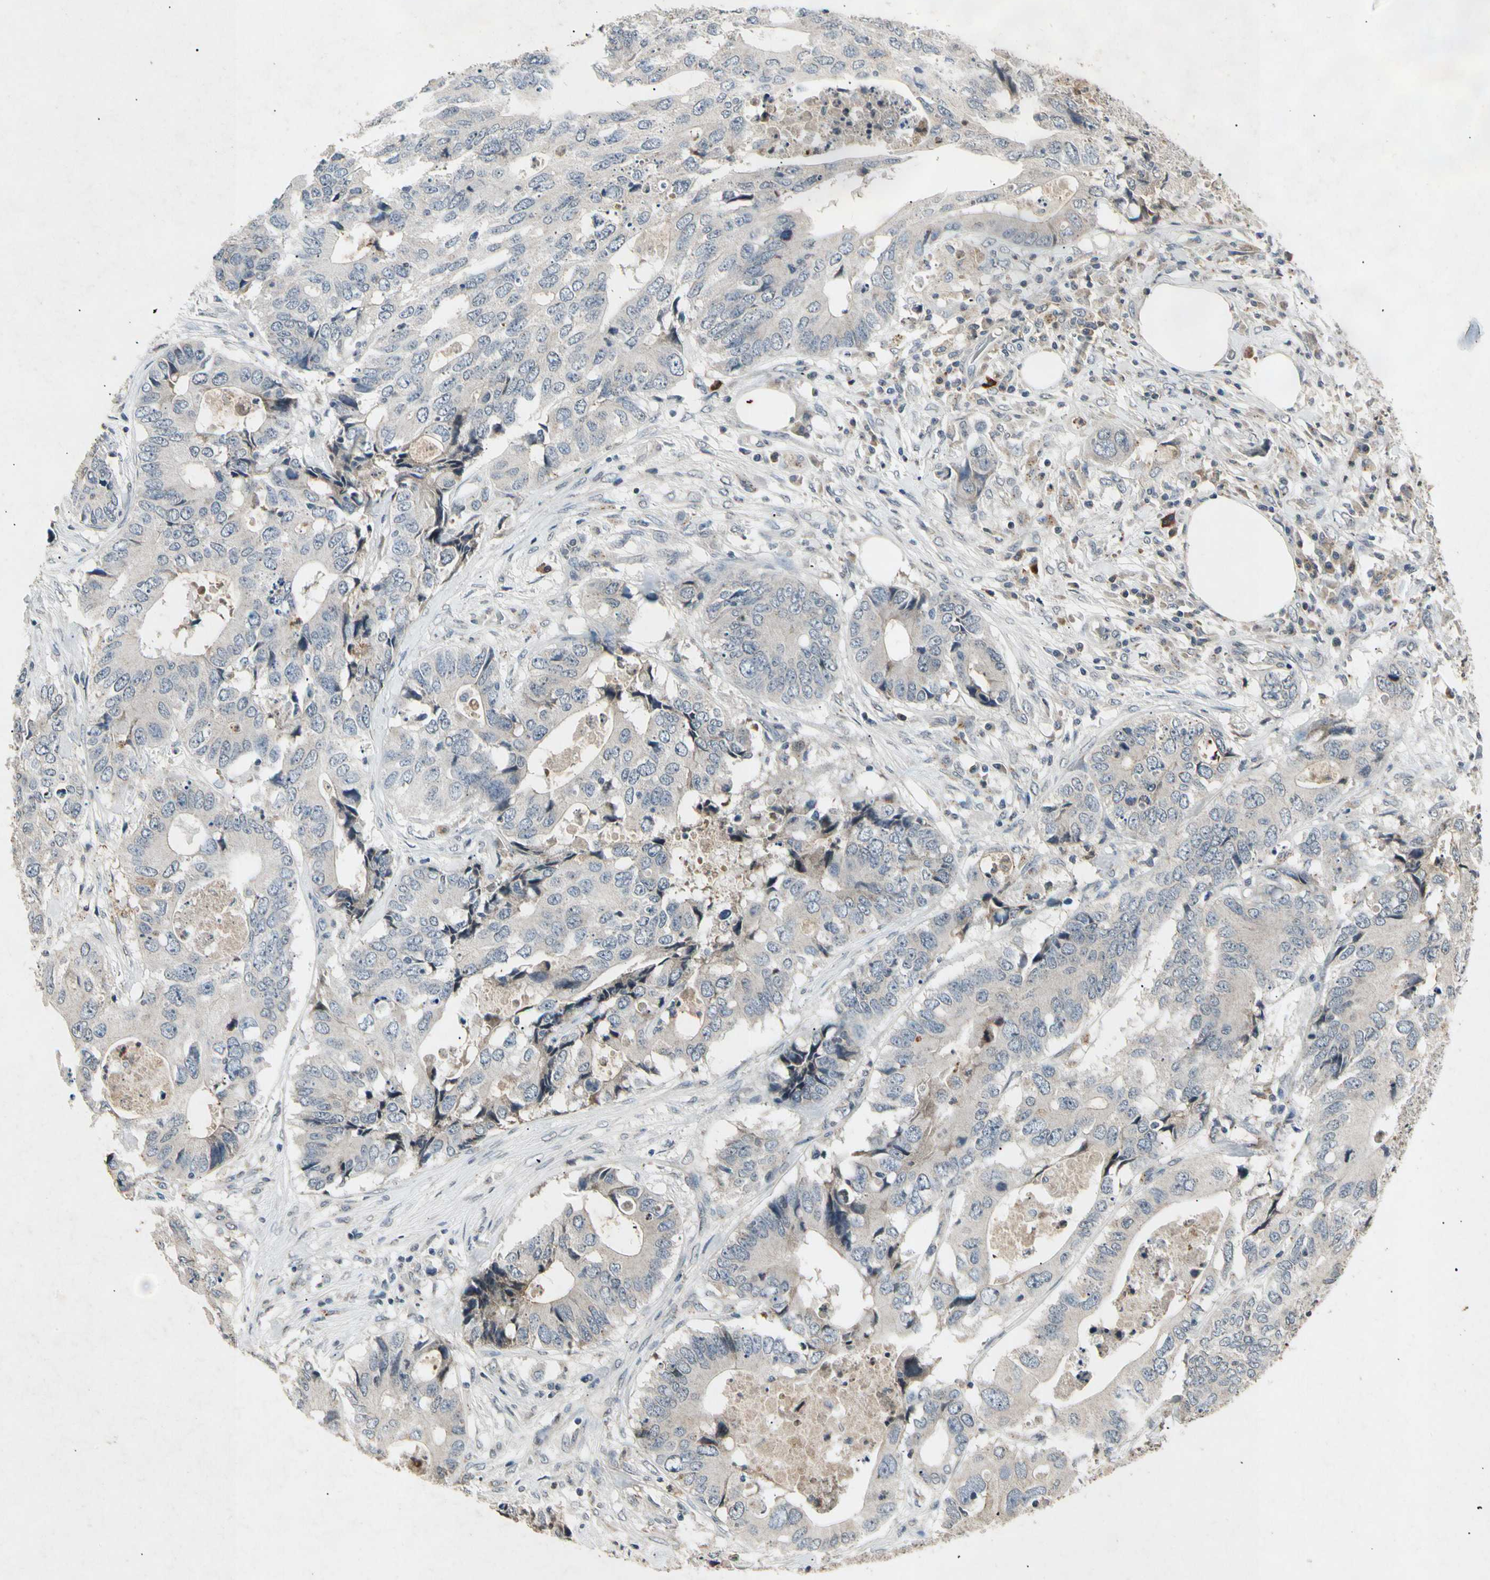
{"staining": {"intensity": "negative", "quantity": "none", "location": "none"}, "tissue": "colorectal cancer", "cell_type": "Tumor cells", "image_type": "cancer", "snomed": [{"axis": "morphology", "description": "Adenocarcinoma, NOS"}, {"axis": "topography", "description": "Colon"}], "caption": "Micrograph shows no significant protein positivity in tumor cells of colorectal cancer (adenocarcinoma). The staining is performed using DAB (3,3'-diaminobenzidine) brown chromogen with nuclei counter-stained in using hematoxylin.", "gene": "CP", "patient": {"sex": "male", "age": 71}}